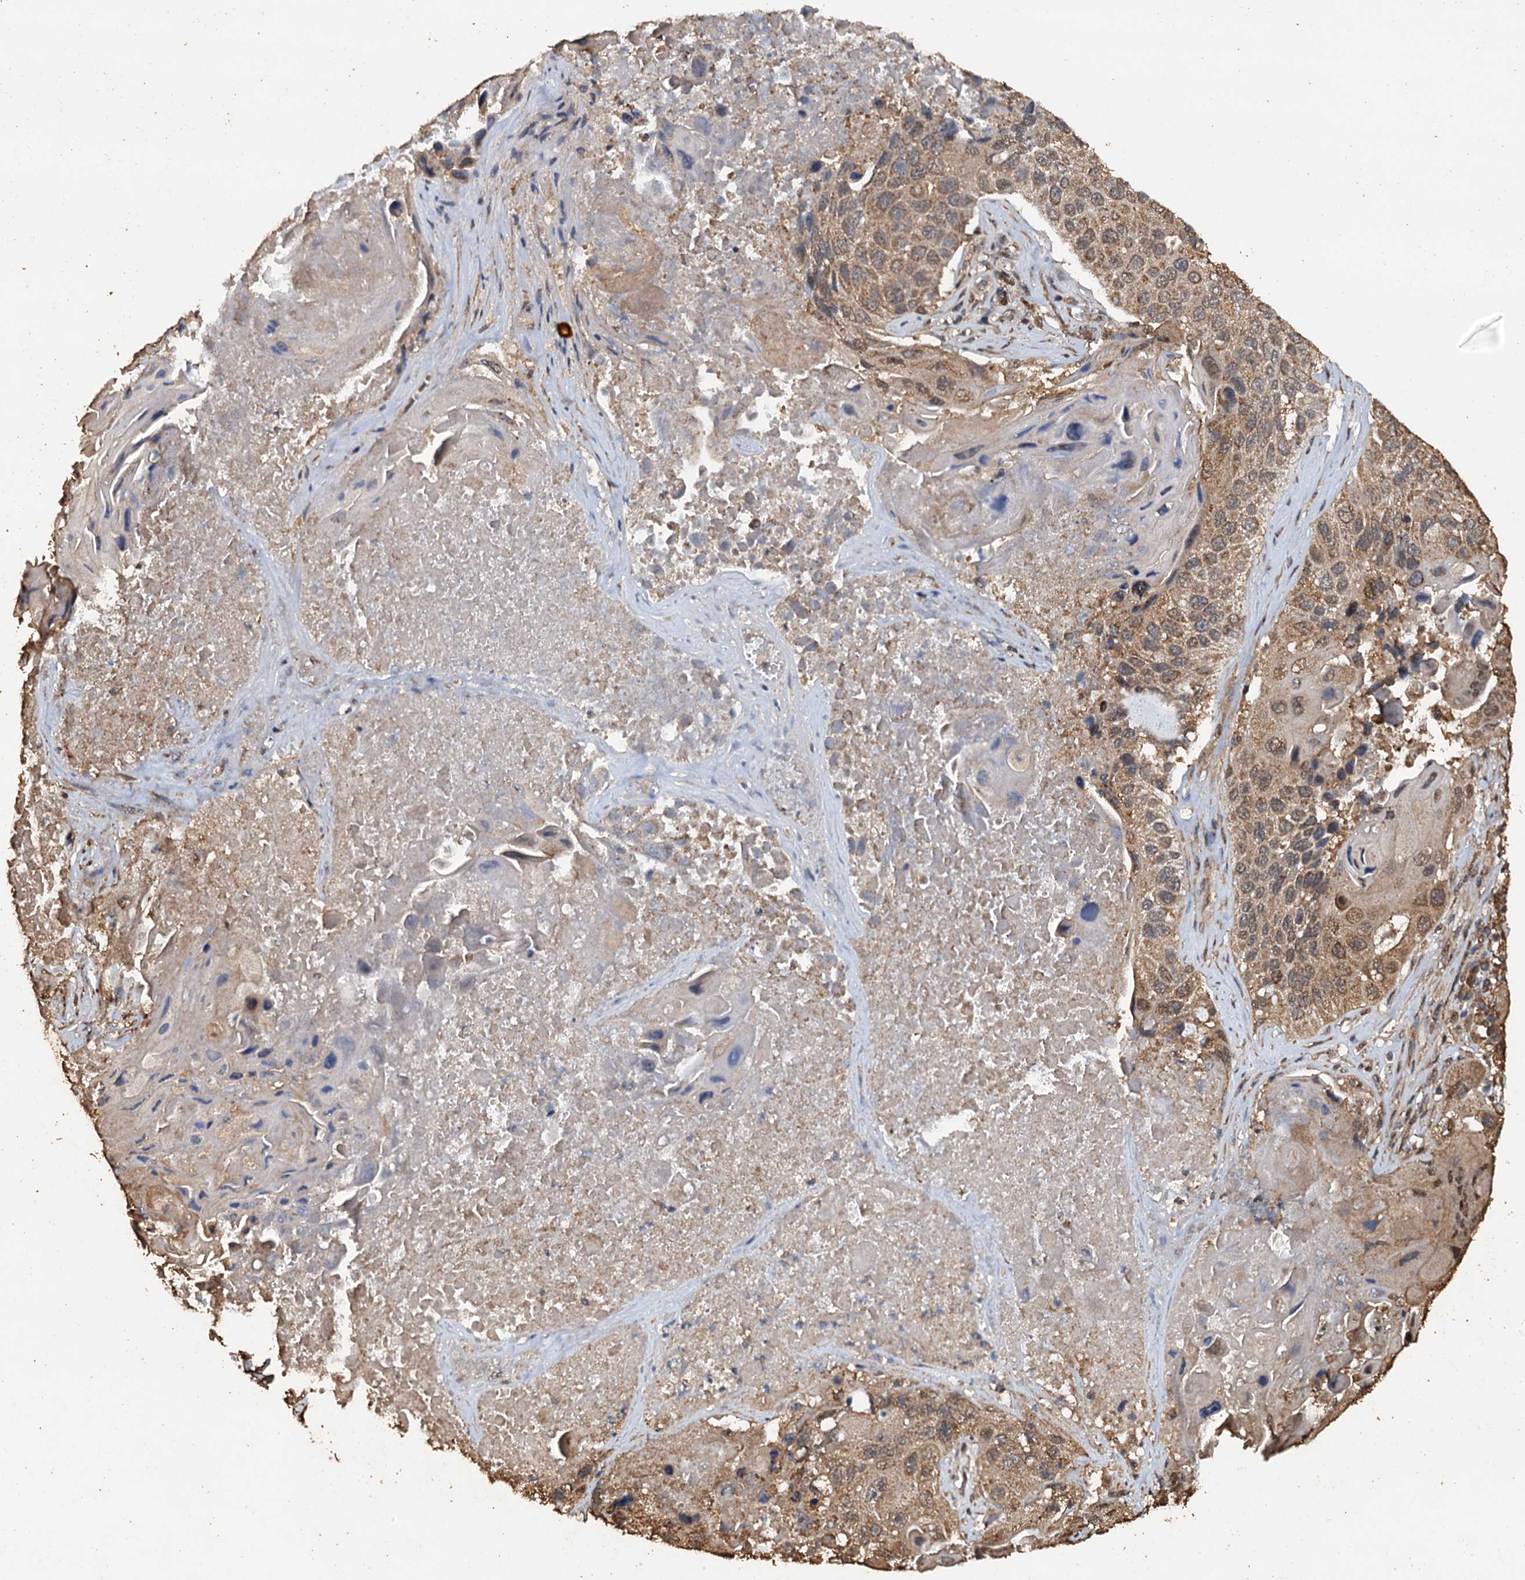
{"staining": {"intensity": "moderate", "quantity": ">75%", "location": "cytoplasmic/membranous"}, "tissue": "lung cancer", "cell_type": "Tumor cells", "image_type": "cancer", "snomed": [{"axis": "morphology", "description": "Squamous cell carcinoma, NOS"}, {"axis": "topography", "description": "Lung"}], "caption": "Human lung cancer (squamous cell carcinoma) stained for a protein (brown) demonstrates moderate cytoplasmic/membranous positive expression in approximately >75% of tumor cells.", "gene": "PSMD9", "patient": {"sex": "male", "age": 61}}